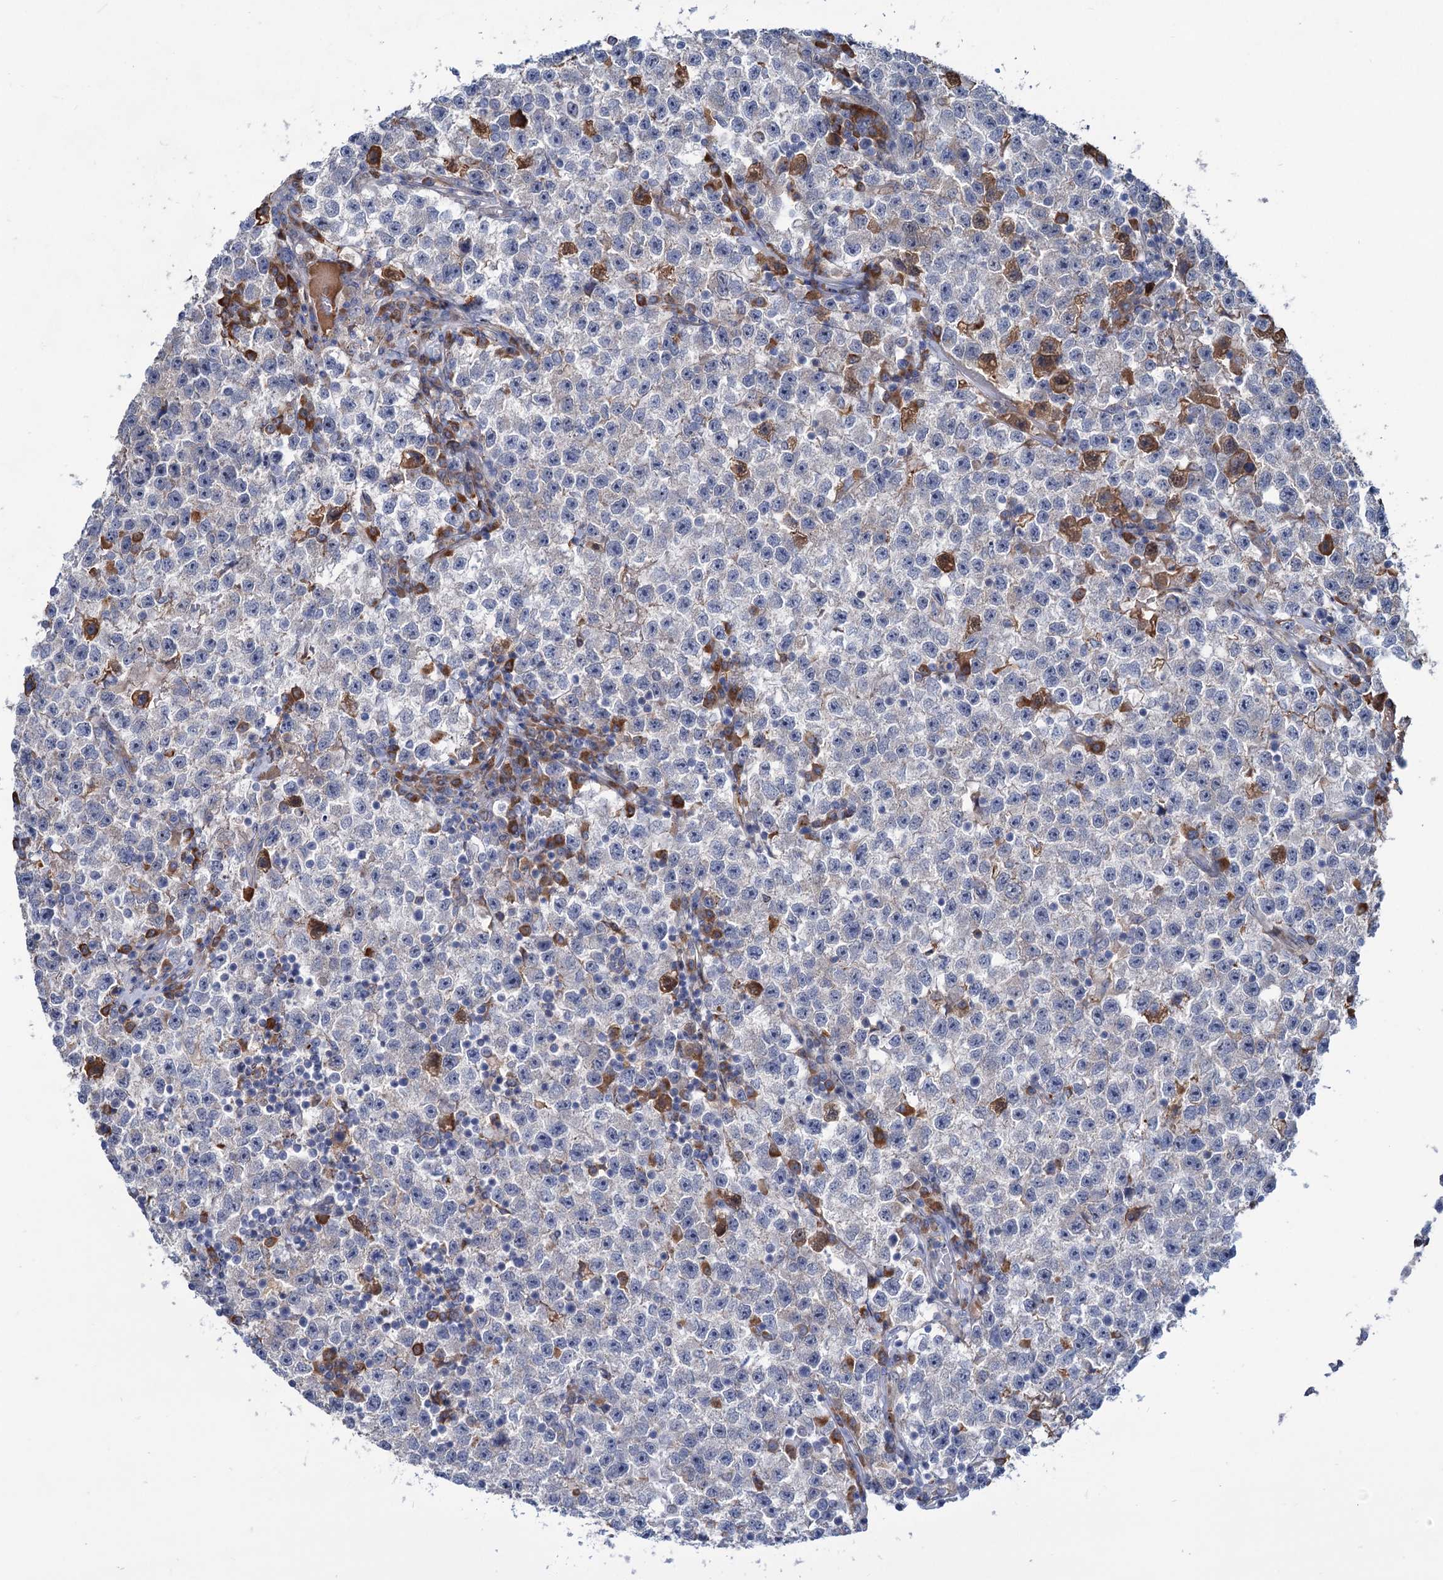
{"staining": {"intensity": "weak", "quantity": "<25%", "location": "cytoplasmic/membranous"}, "tissue": "testis cancer", "cell_type": "Tumor cells", "image_type": "cancer", "snomed": [{"axis": "morphology", "description": "Seminoma, NOS"}, {"axis": "topography", "description": "Testis"}], "caption": "IHC micrograph of neoplastic tissue: human testis cancer stained with DAB reveals no significant protein staining in tumor cells.", "gene": "LPIN1", "patient": {"sex": "male", "age": 22}}